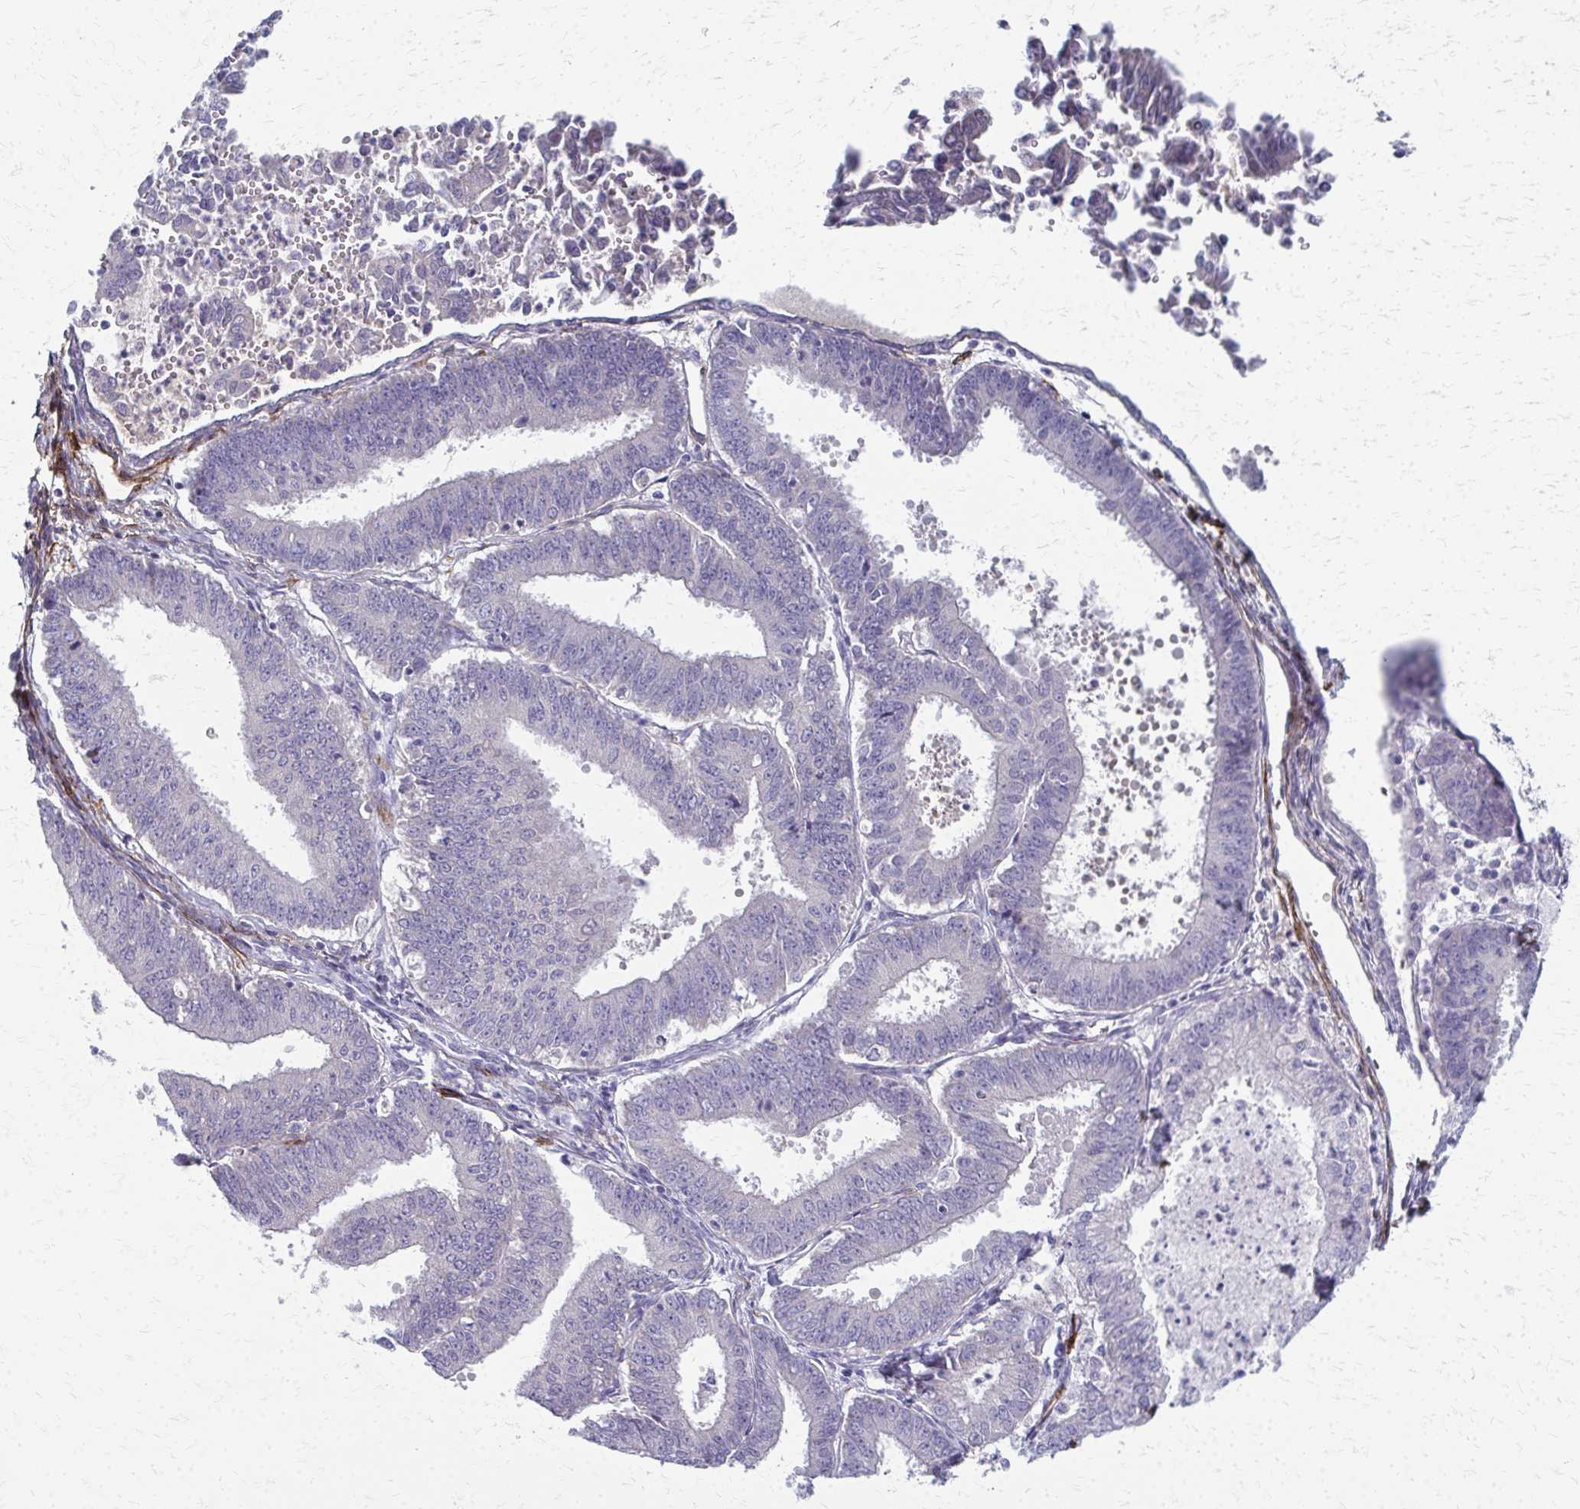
{"staining": {"intensity": "negative", "quantity": "none", "location": "none"}, "tissue": "endometrial cancer", "cell_type": "Tumor cells", "image_type": "cancer", "snomed": [{"axis": "morphology", "description": "Adenocarcinoma, NOS"}, {"axis": "topography", "description": "Endometrium"}], "caption": "Immunohistochemical staining of adenocarcinoma (endometrial) displays no significant staining in tumor cells. (DAB (3,3'-diaminobenzidine) immunohistochemistry visualized using brightfield microscopy, high magnification).", "gene": "ADIPOQ", "patient": {"sex": "female", "age": 73}}